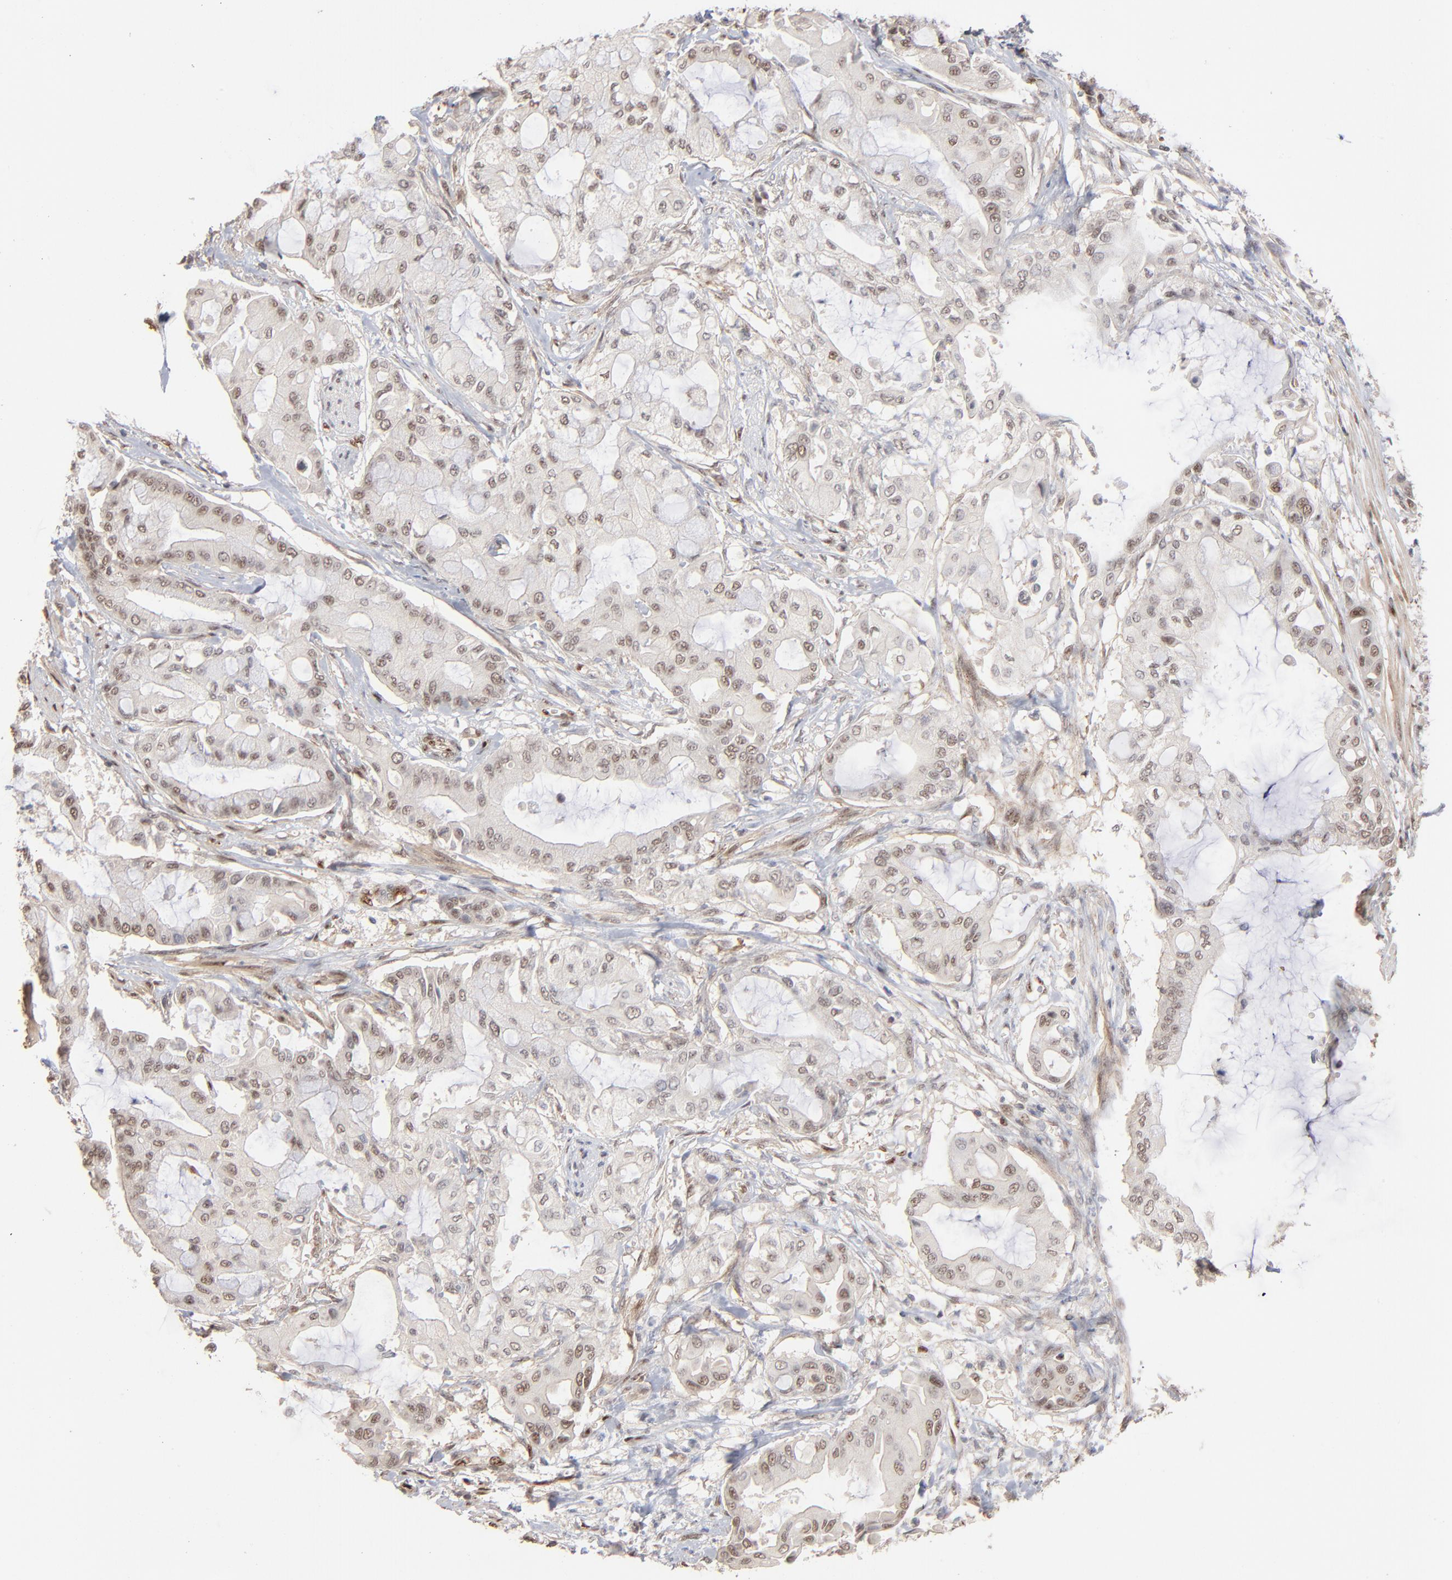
{"staining": {"intensity": "weak", "quantity": "<25%", "location": "nuclear"}, "tissue": "pancreatic cancer", "cell_type": "Tumor cells", "image_type": "cancer", "snomed": [{"axis": "morphology", "description": "Adenocarcinoma, NOS"}, {"axis": "morphology", "description": "Adenocarcinoma, metastatic, NOS"}, {"axis": "topography", "description": "Lymph node"}, {"axis": "topography", "description": "Pancreas"}, {"axis": "topography", "description": "Duodenum"}], "caption": "Tumor cells show no significant staining in pancreatic cancer (metastatic adenocarcinoma).", "gene": "NFIB", "patient": {"sex": "female", "age": 64}}